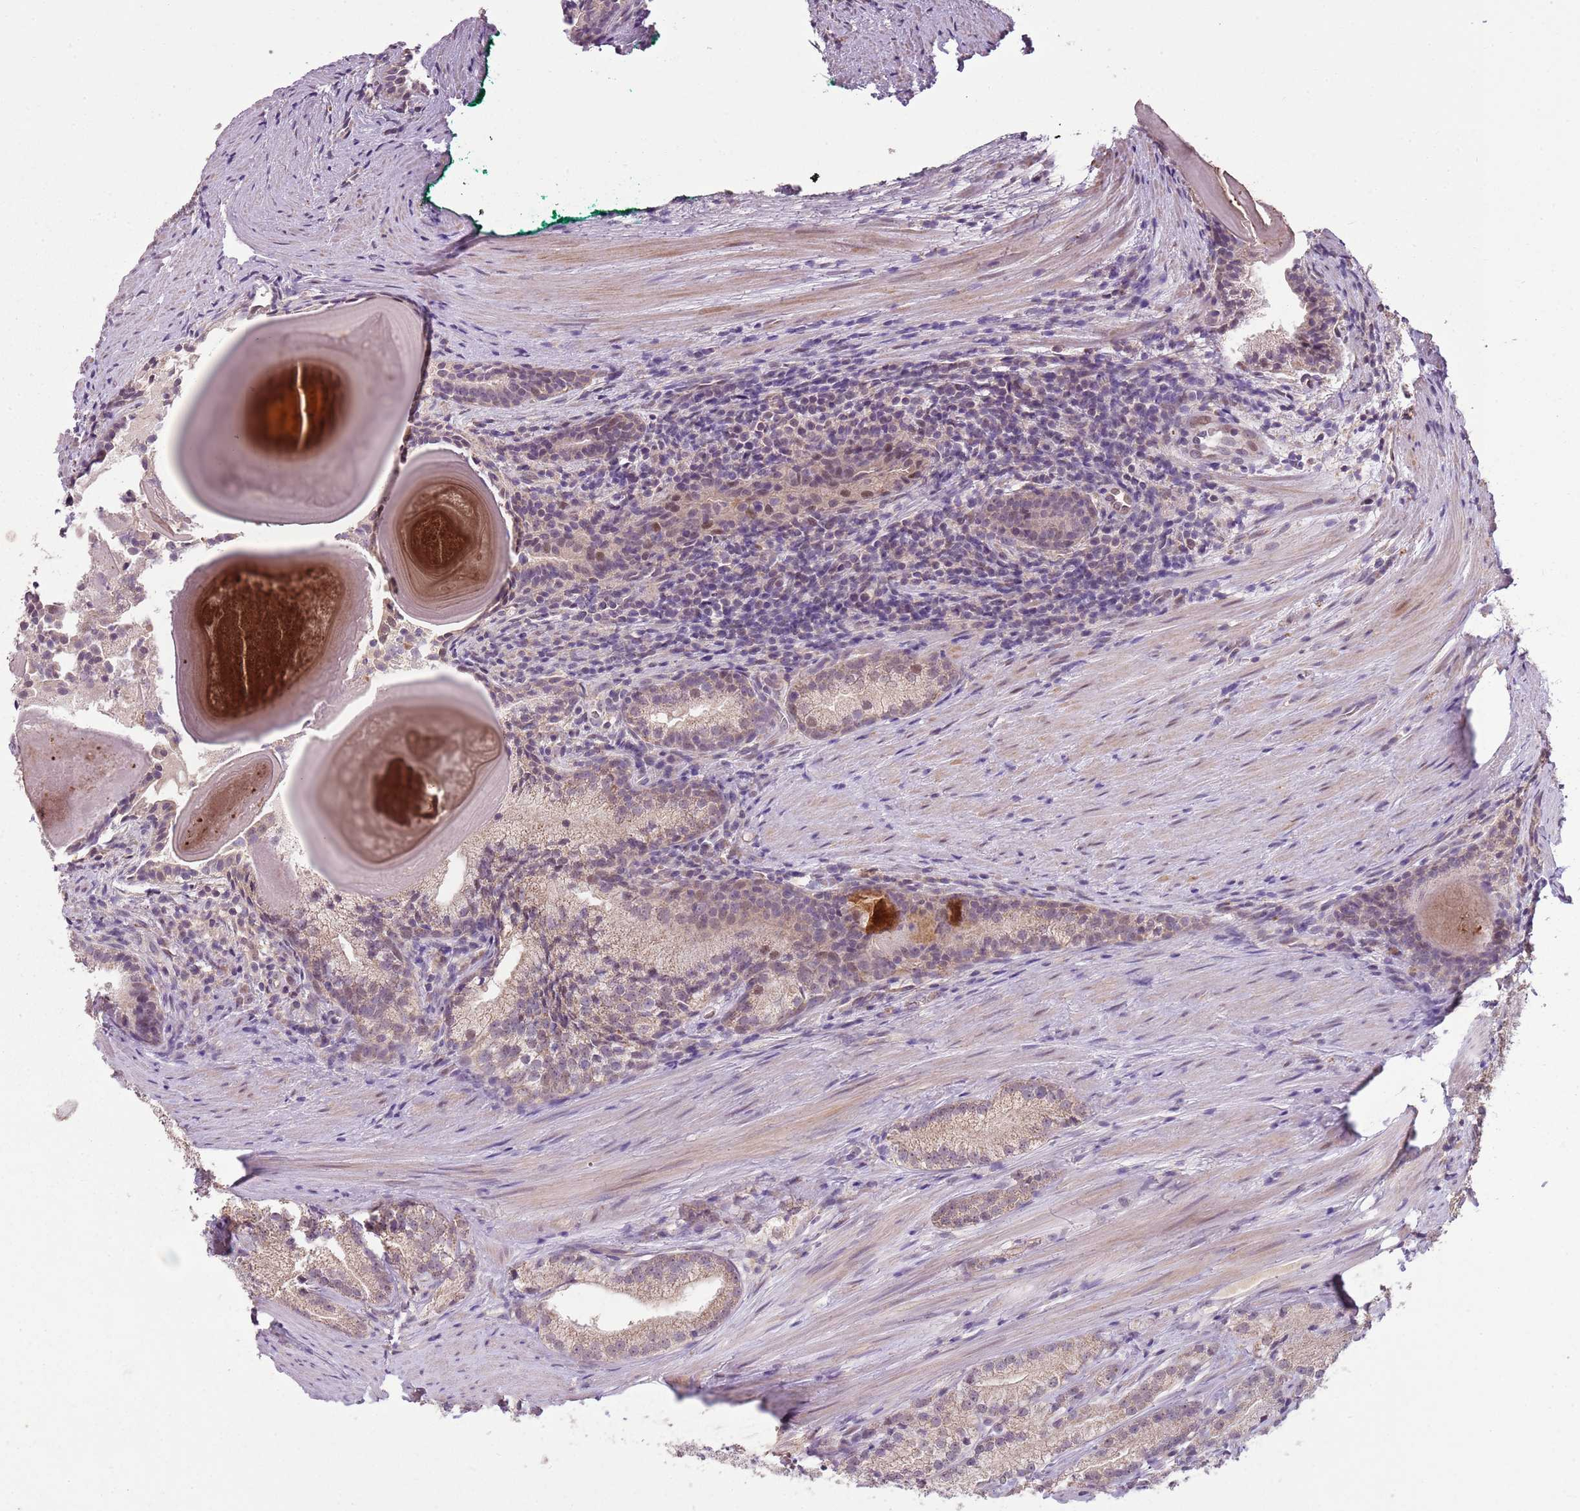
{"staining": {"intensity": "weak", "quantity": ">75%", "location": "cytoplasmic/membranous"}, "tissue": "prostate cancer", "cell_type": "Tumor cells", "image_type": "cancer", "snomed": [{"axis": "morphology", "description": "Adenocarcinoma, Low grade"}, {"axis": "topography", "description": "Prostate"}], "caption": "This photomicrograph demonstrates IHC staining of adenocarcinoma (low-grade) (prostate), with low weak cytoplasmic/membranous staining in approximately >75% of tumor cells.", "gene": "TEKT4", "patient": {"sex": "male", "age": 57}}